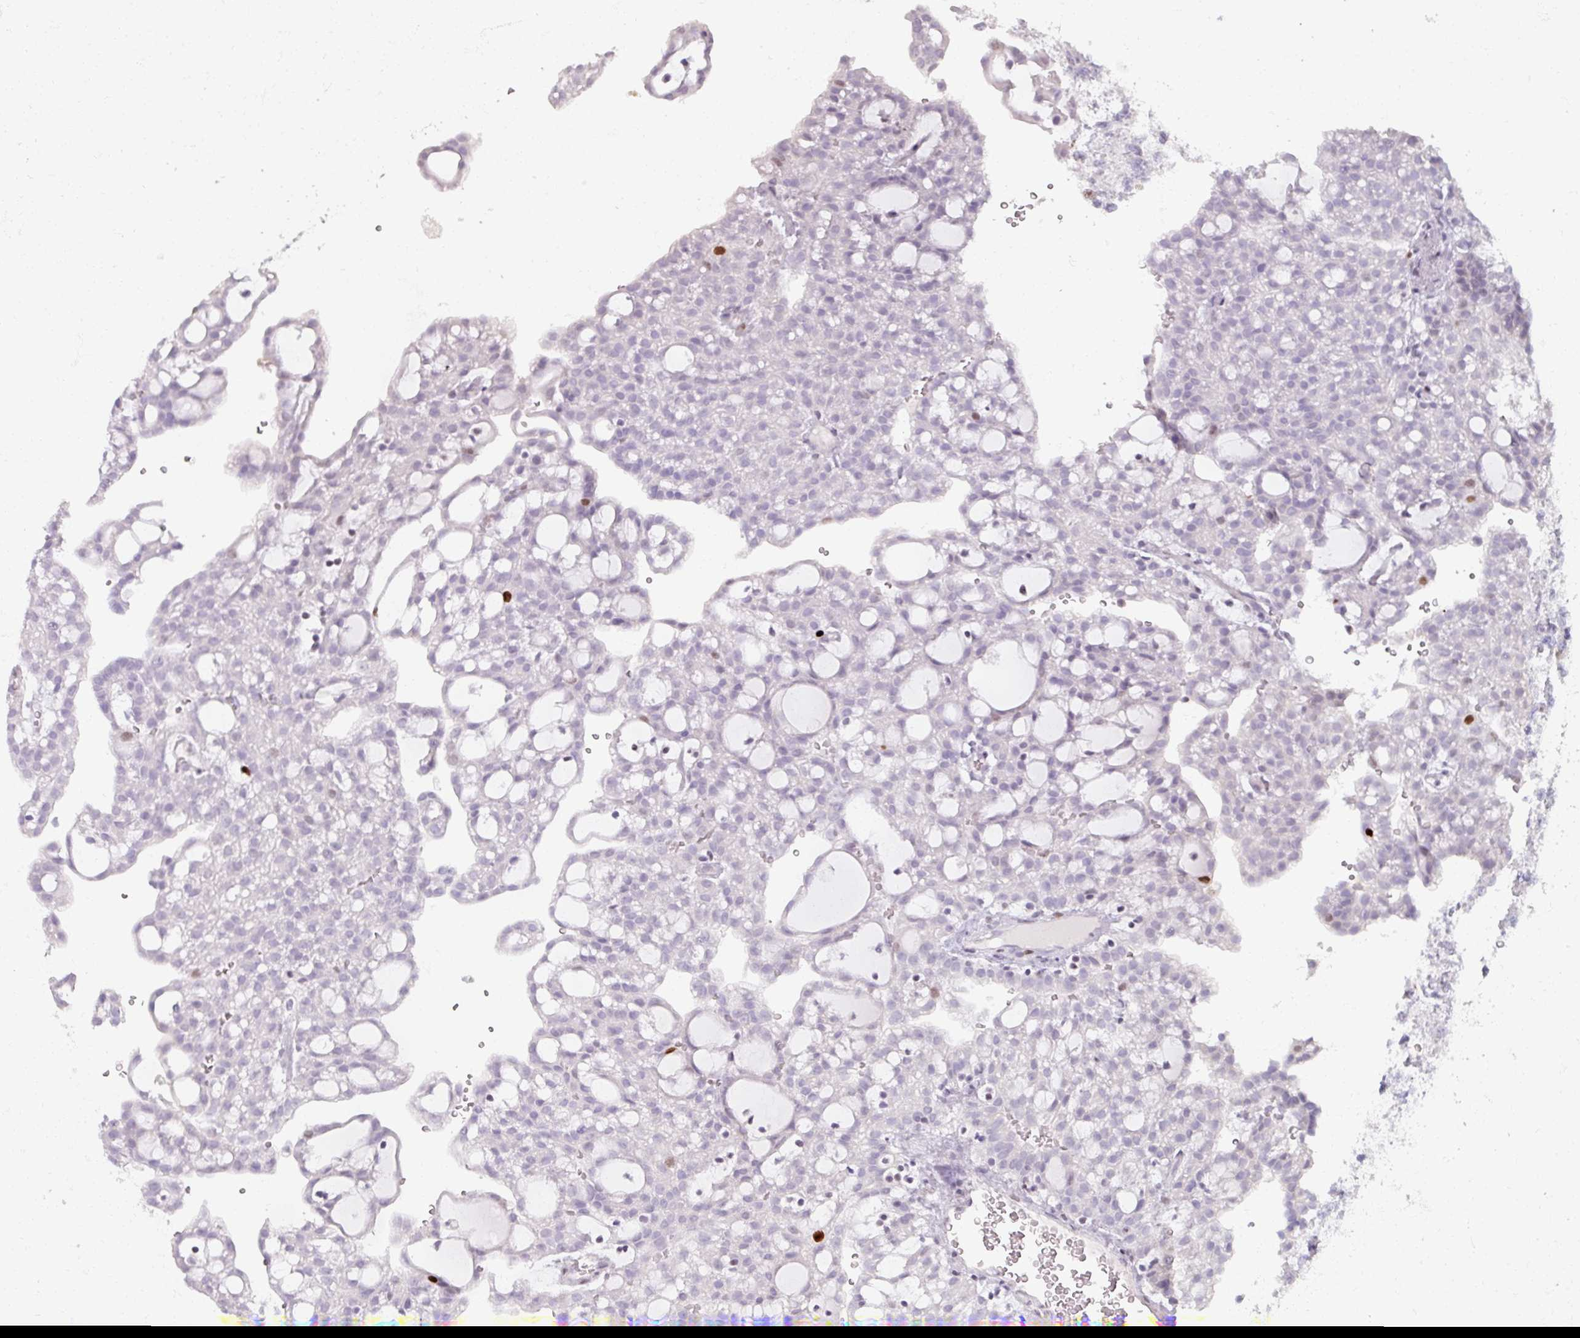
{"staining": {"intensity": "negative", "quantity": "none", "location": "none"}, "tissue": "renal cancer", "cell_type": "Tumor cells", "image_type": "cancer", "snomed": [{"axis": "morphology", "description": "Adenocarcinoma, NOS"}, {"axis": "topography", "description": "Kidney"}], "caption": "Immunohistochemical staining of renal cancer (adenocarcinoma) reveals no significant positivity in tumor cells. Brightfield microscopy of IHC stained with DAB (brown) and hematoxylin (blue), captured at high magnification.", "gene": "ATAD2", "patient": {"sex": "male", "age": 63}}